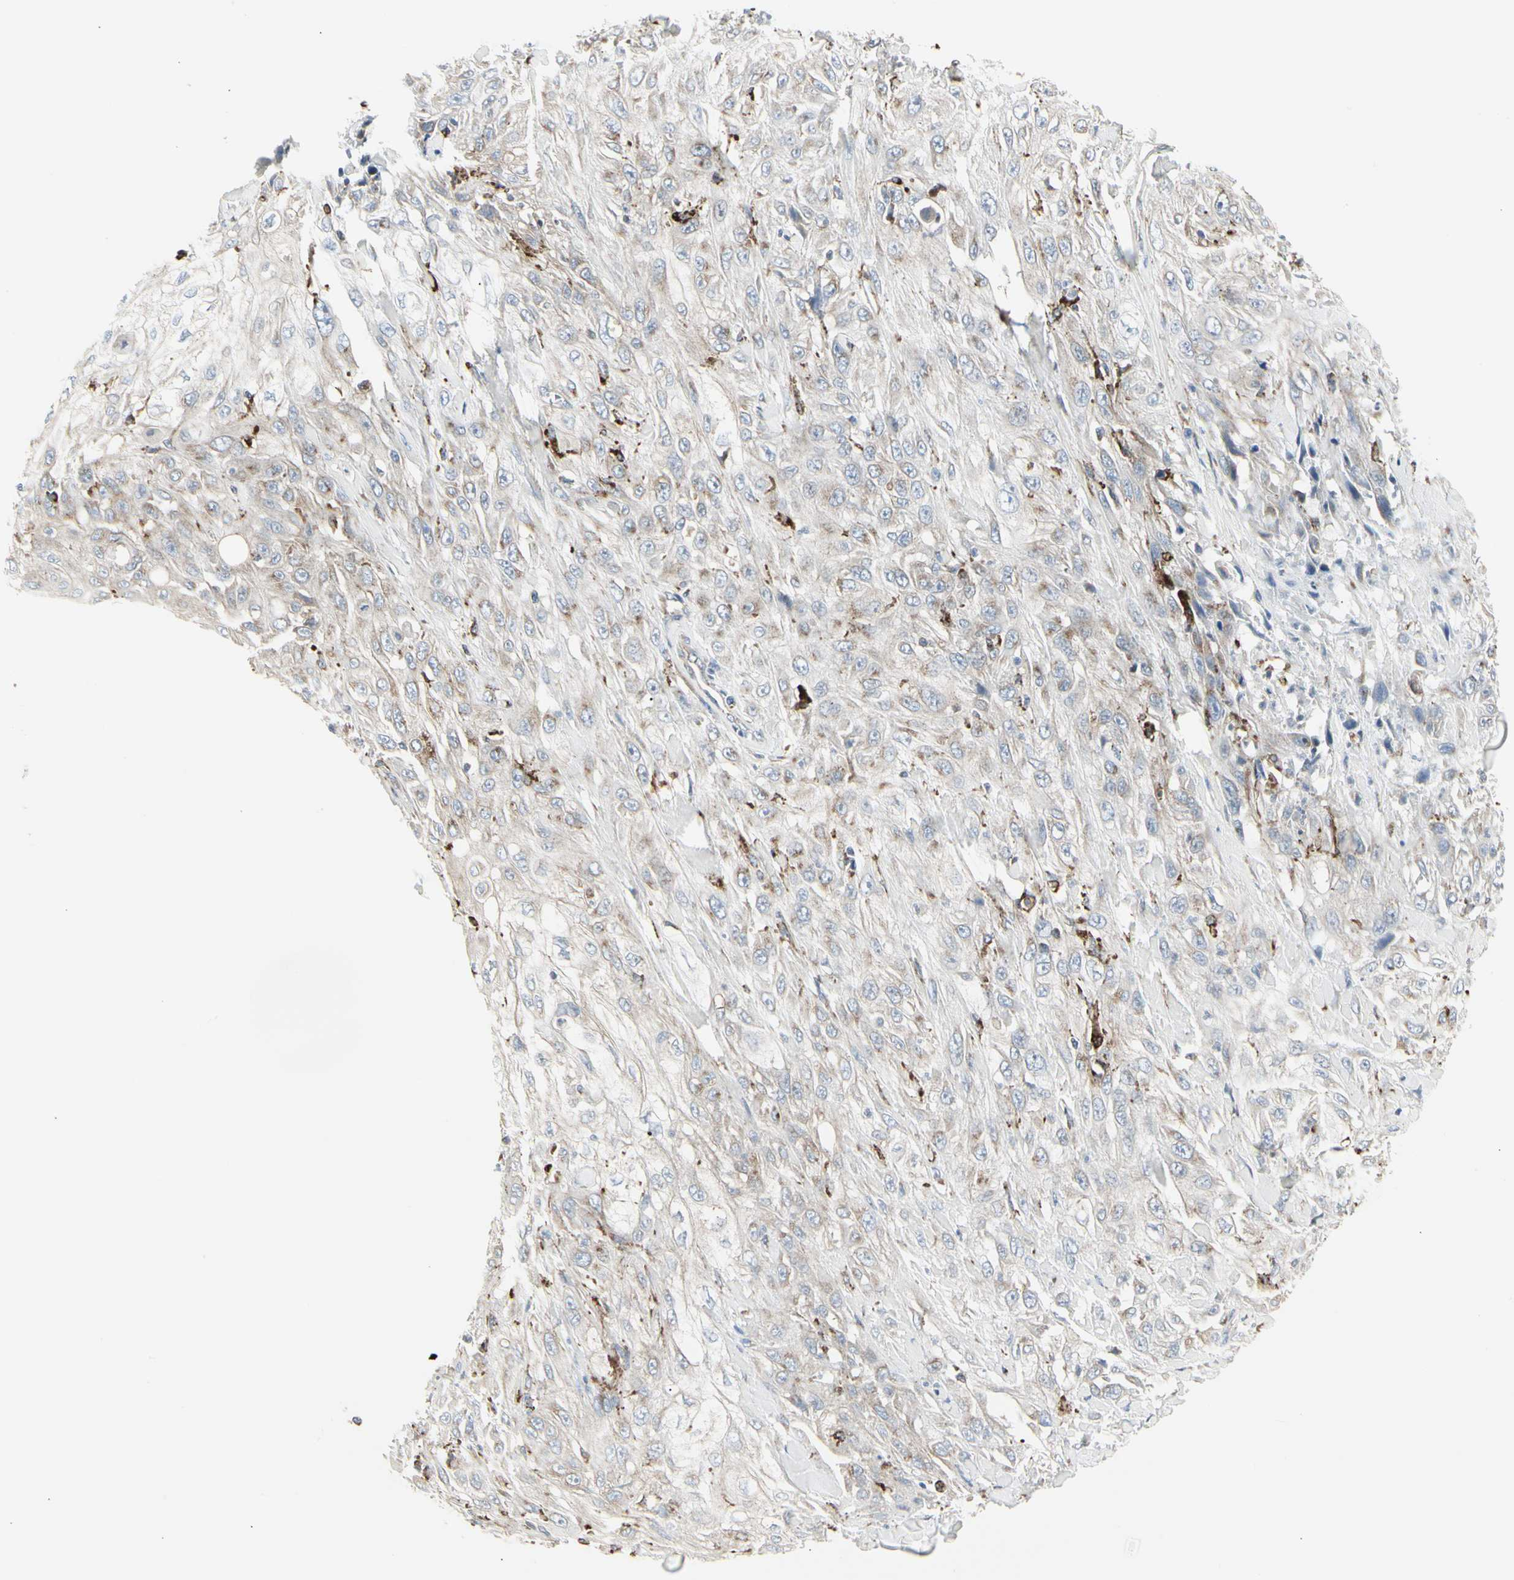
{"staining": {"intensity": "negative", "quantity": "none", "location": "none"}, "tissue": "skin cancer", "cell_type": "Tumor cells", "image_type": "cancer", "snomed": [{"axis": "morphology", "description": "Squamous cell carcinoma, NOS"}, {"axis": "morphology", "description": "Squamous cell carcinoma, metastatic, NOS"}, {"axis": "topography", "description": "Skin"}, {"axis": "topography", "description": "Lymph node"}], "caption": "DAB (3,3'-diaminobenzidine) immunohistochemical staining of skin squamous cell carcinoma reveals no significant expression in tumor cells.", "gene": "ATP6V1B2", "patient": {"sex": "male", "age": 75}}